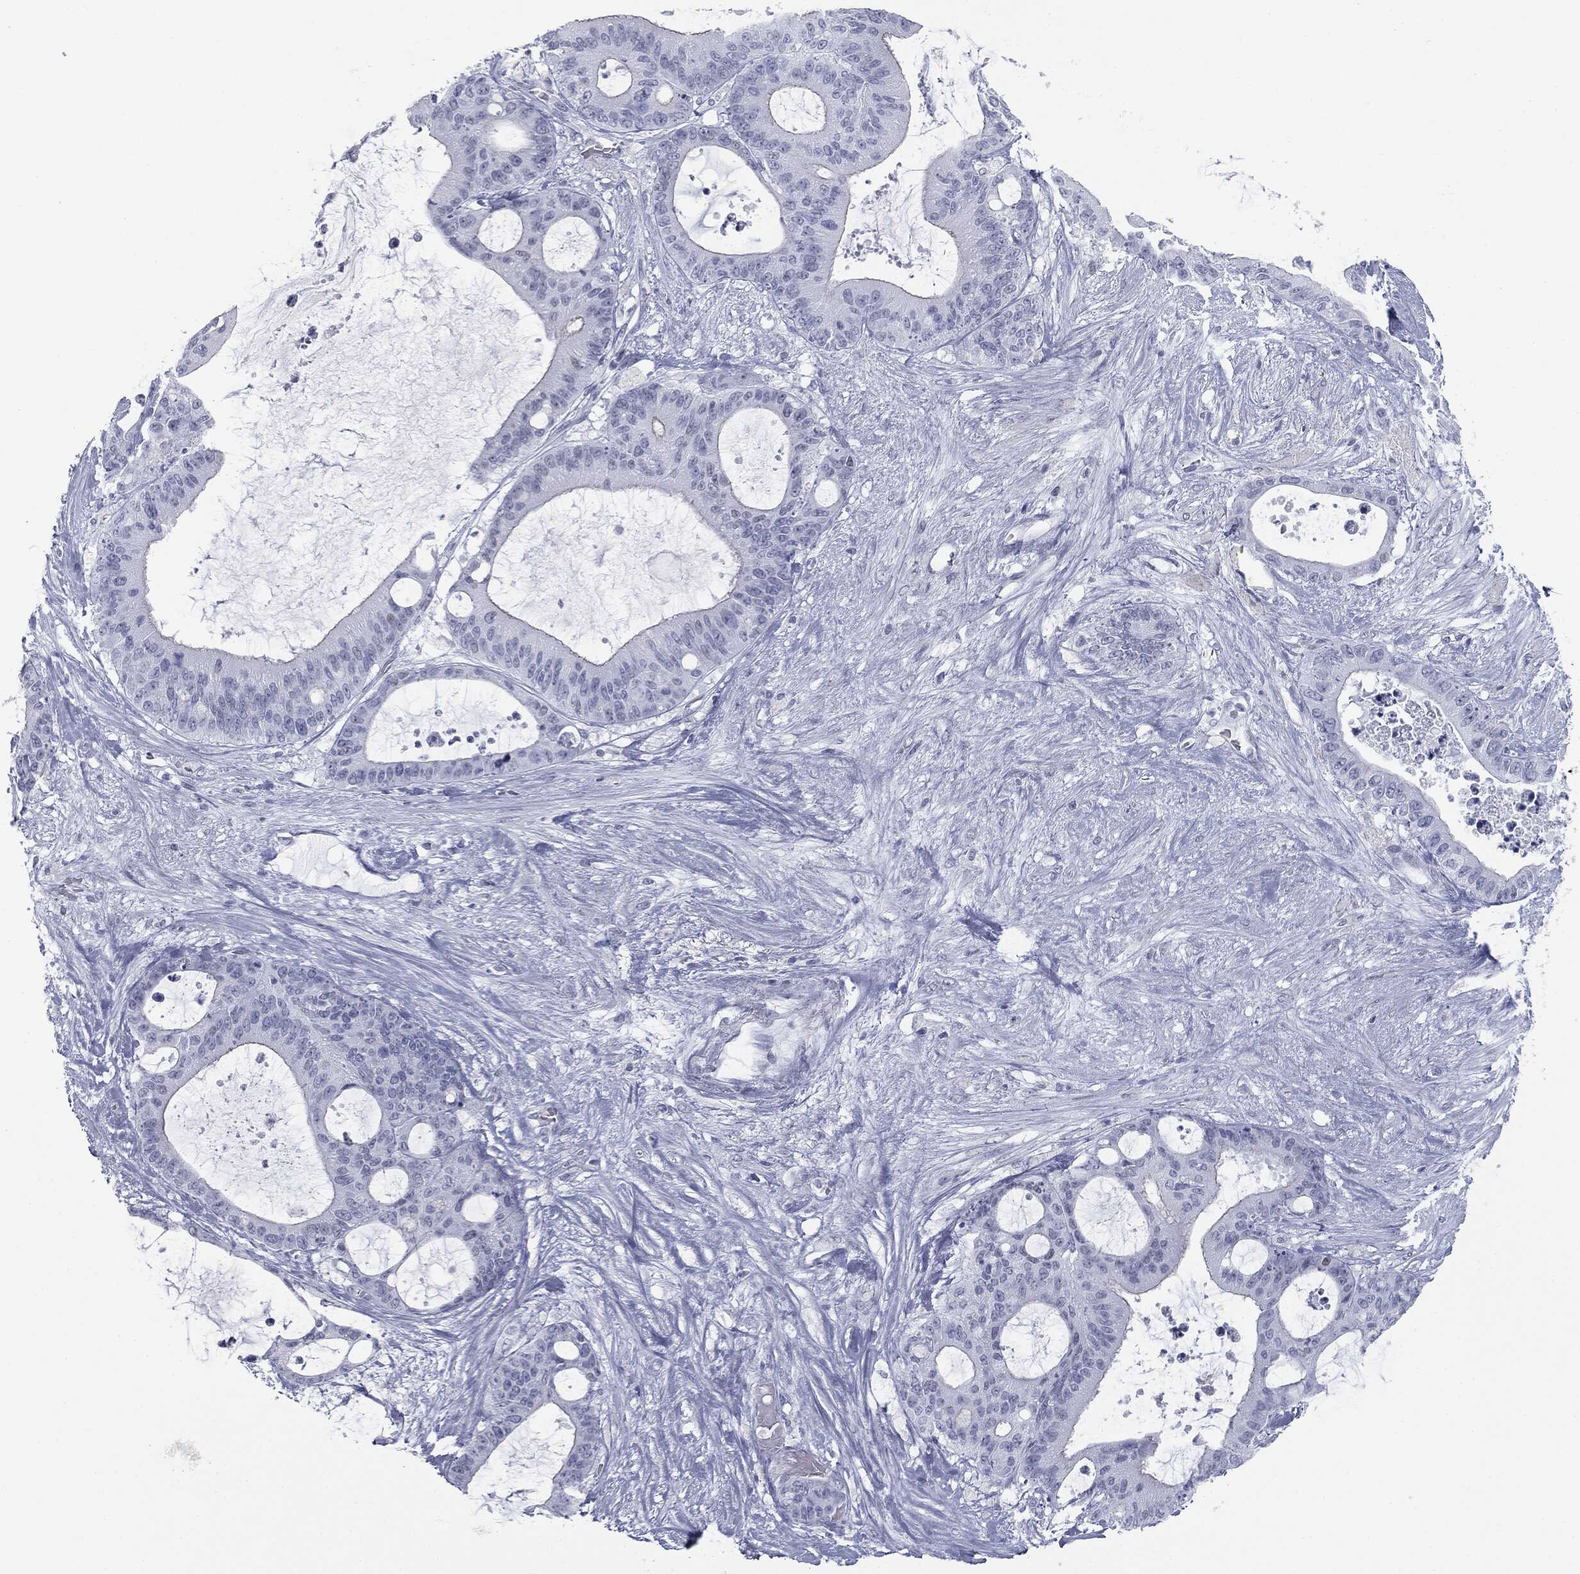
{"staining": {"intensity": "negative", "quantity": "none", "location": "none"}, "tissue": "liver cancer", "cell_type": "Tumor cells", "image_type": "cancer", "snomed": [{"axis": "morphology", "description": "Normal tissue, NOS"}, {"axis": "morphology", "description": "Cholangiocarcinoma"}, {"axis": "topography", "description": "Liver"}, {"axis": "topography", "description": "Peripheral nerve tissue"}], "caption": "Image shows no significant protein positivity in tumor cells of cholangiocarcinoma (liver).", "gene": "TPO", "patient": {"sex": "female", "age": 73}}